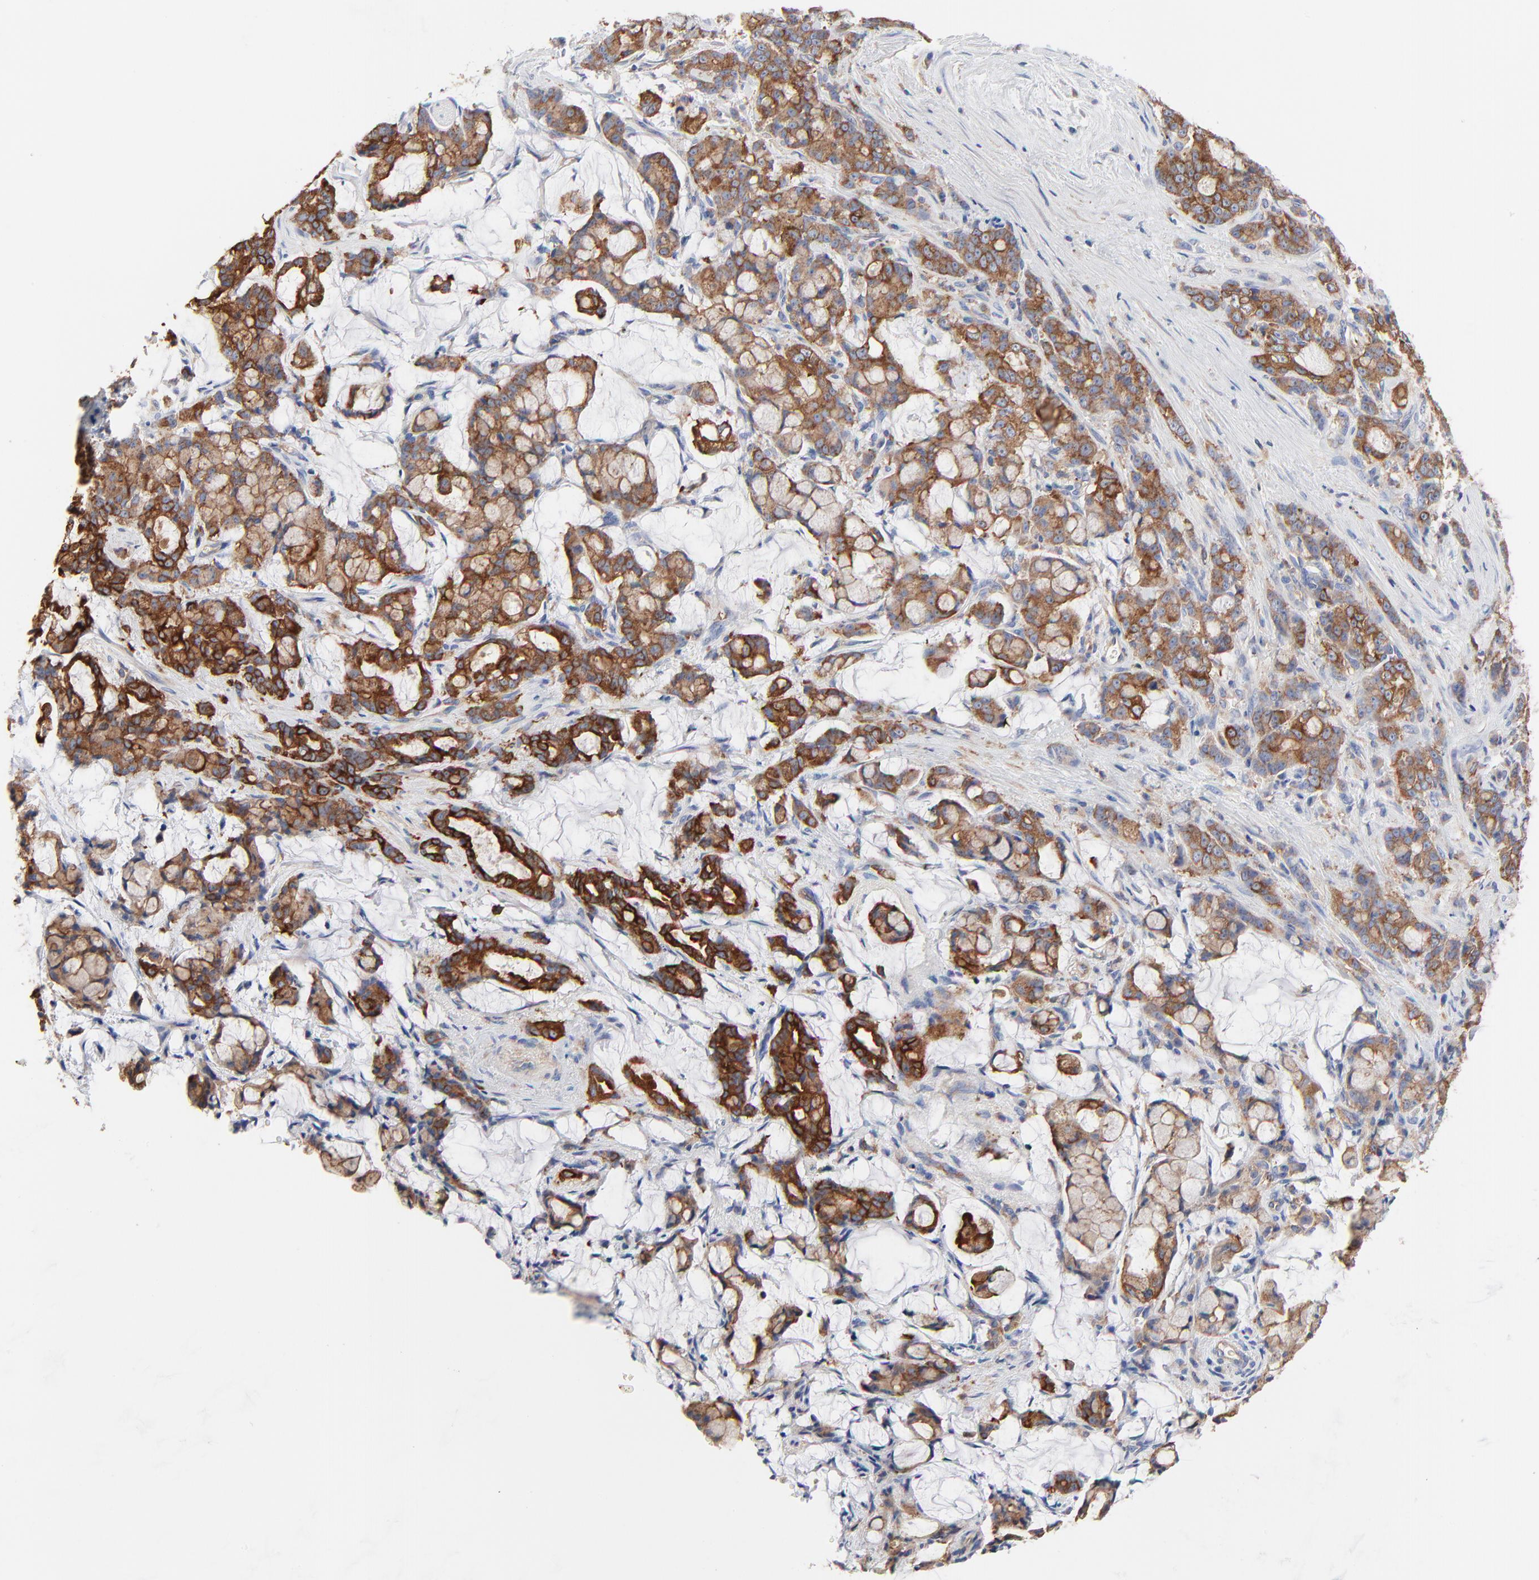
{"staining": {"intensity": "strong", "quantity": ">75%", "location": "cytoplasmic/membranous"}, "tissue": "pancreatic cancer", "cell_type": "Tumor cells", "image_type": "cancer", "snomed": [{"axis": "morphology", "description": "Adenocarcinoma, NOS"}, {"axis": "topography", "description": "Pancreas"}], "caption": "A photomicrograph of pancreatic adenocarcinoma stained for a protein exhibits strong cytoplasmic/membranous brown staining in tumor cells.", "gene": "CD2AP", "patient": {"sex": "female", "age": 73}}